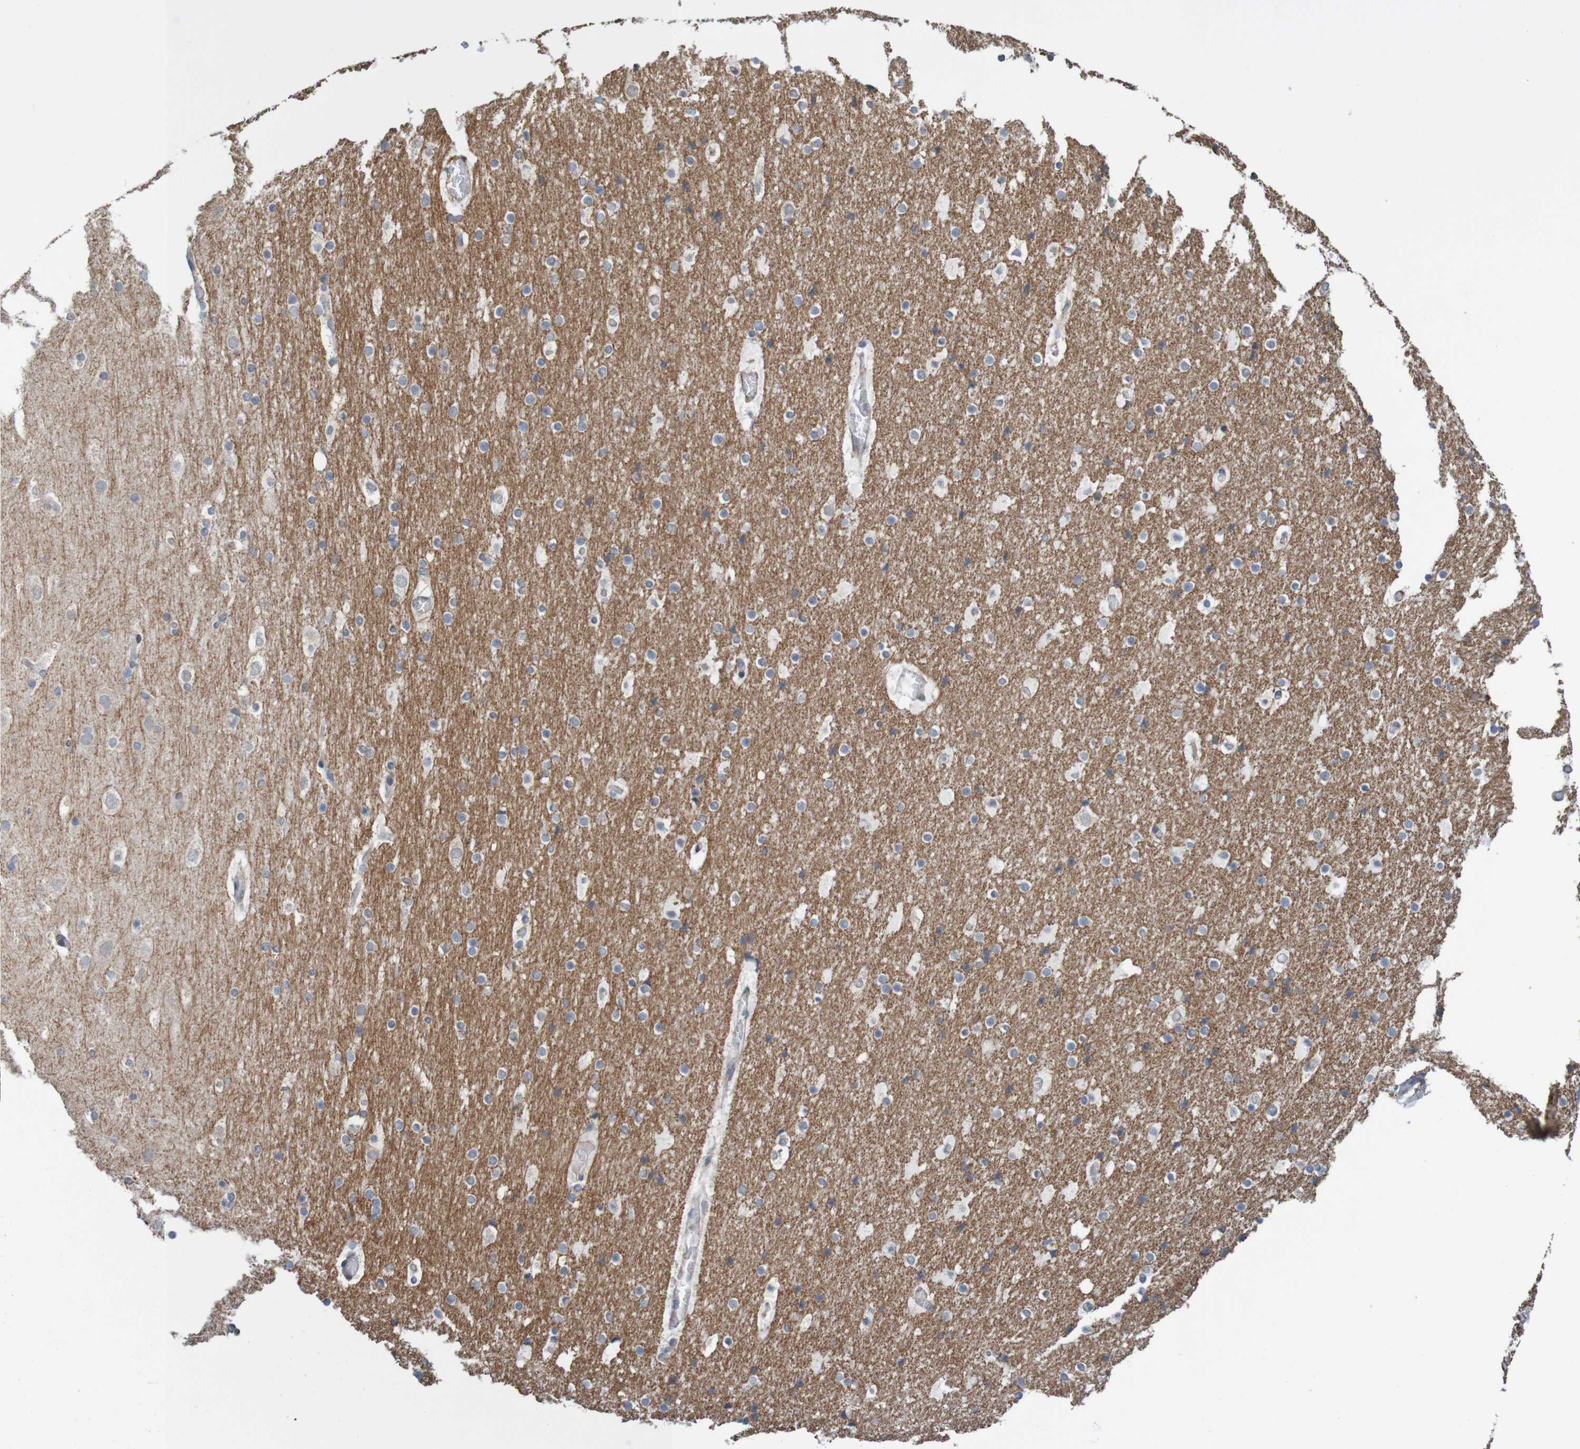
{"staining": {"intensity": "negative", "quantity": "none", "location": "none"}, "tissue": "cerebral cortex", "cell_type": "Endothelial cells", "image_type": "normal", "snomed": [{"axis": "morphology", "description": "Normal tissue, NOS"}, {"axis": "topography", "description": "Cerebral cortex"}], "caption": "IHC of unremarkable human cerebral cortex displays no positivity in endothelial cells. Brightfield microscopy of IHC stained with DAB (3,3'-diaminobenzidine) (brown) and hematoxylin (blue), captured at high magnification.", "gene": "PDIA3", "patient": {"sex": "male", "age": 57}}